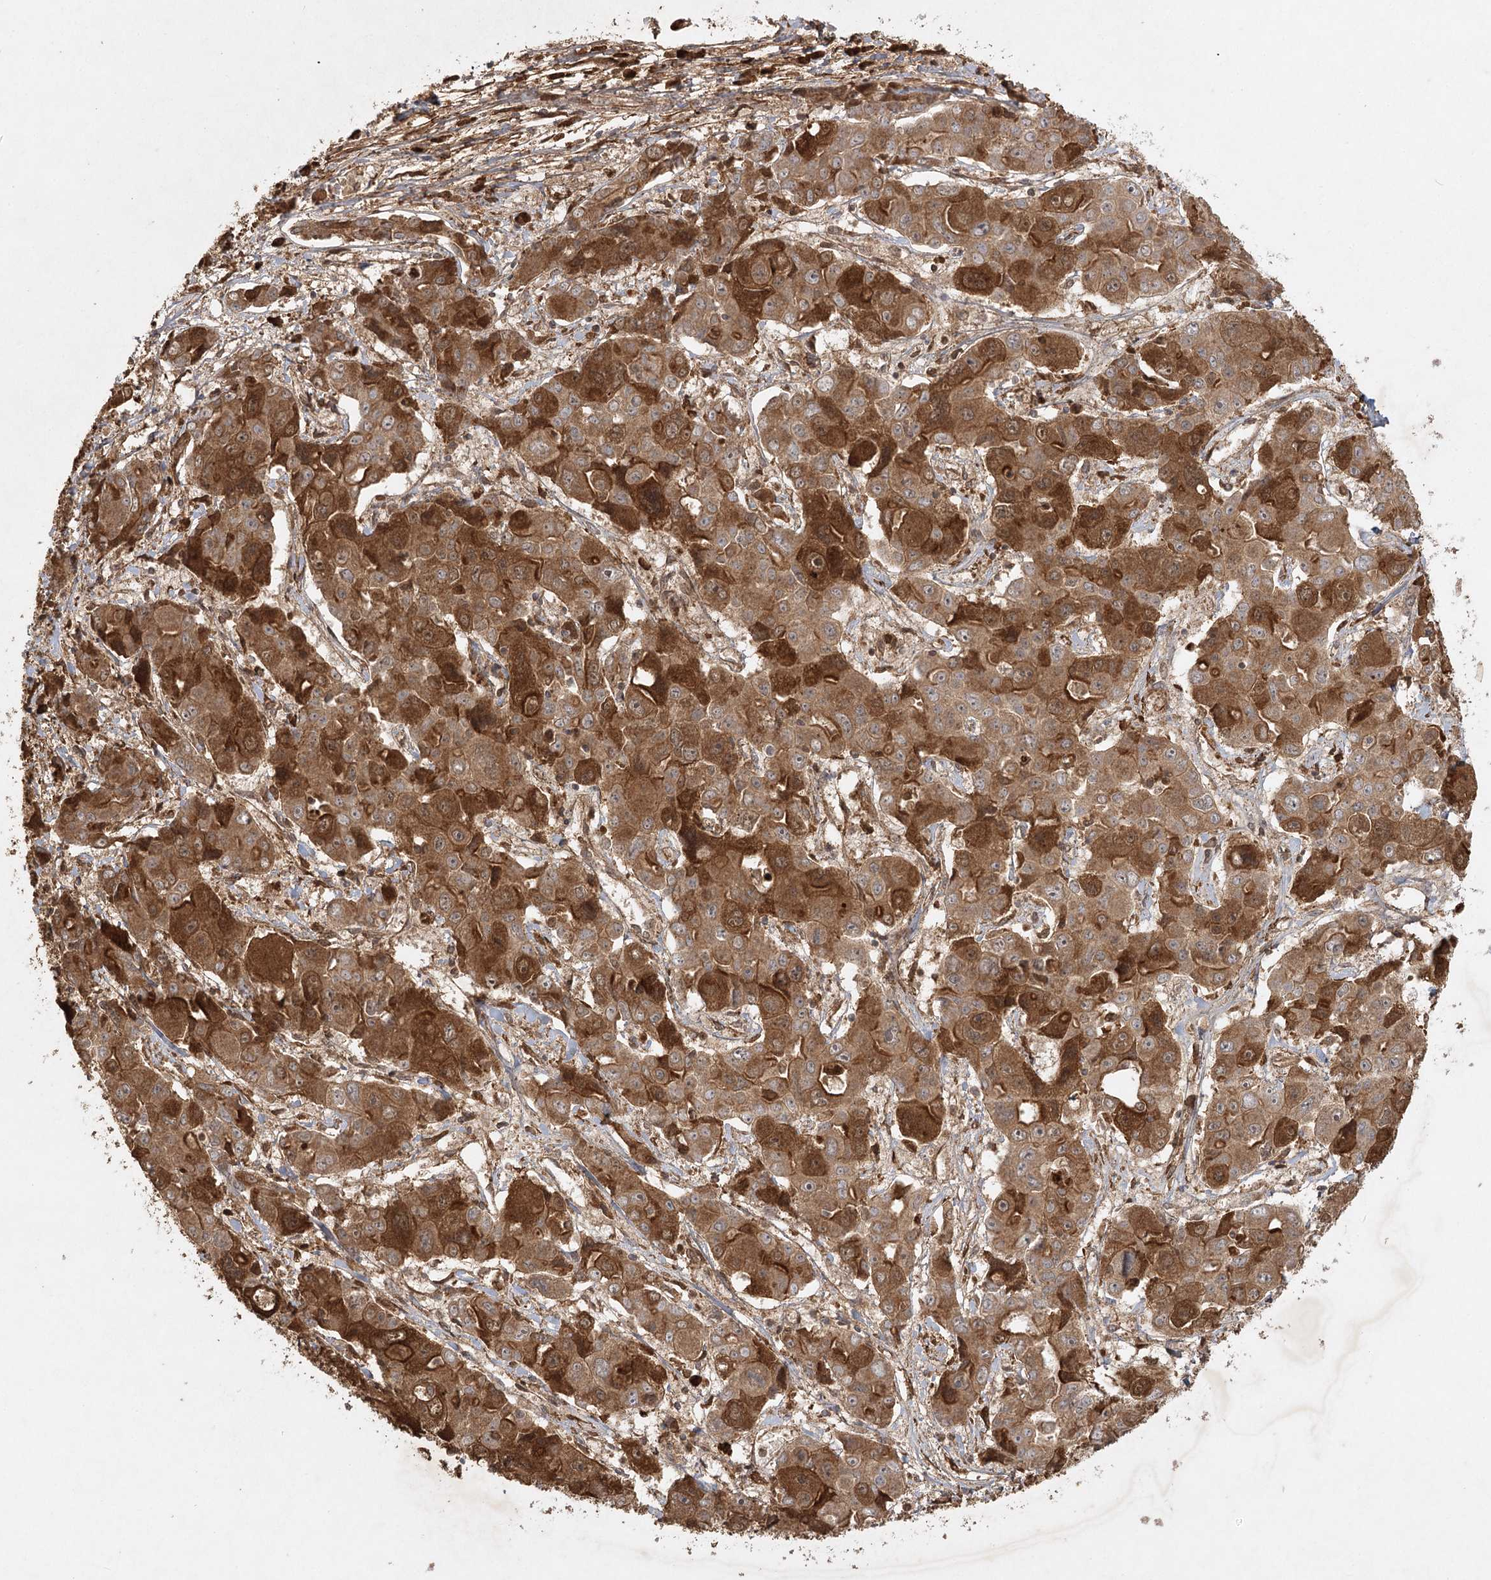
{"staining": {"intensity": "moderate", "quantity": ">75%", "location": "cytoplasmic/membranous"}, "tissue": "liver cancer", "cell_type": "Tumor cells", "image_type": "cancer", "snomed": [{"axis": "morphology", "description": "Cholangiocarcinoma"}, {"axis": "topography", "description": "Liver"}], "caption": "Brown immunohistochemical staining in human liver cancer exhibits moderate cytoplasmic/membranous expression in about >75% of tumor cells.", "gene": "ARL13A", "patient": {"sex": "male", "age": 67}}